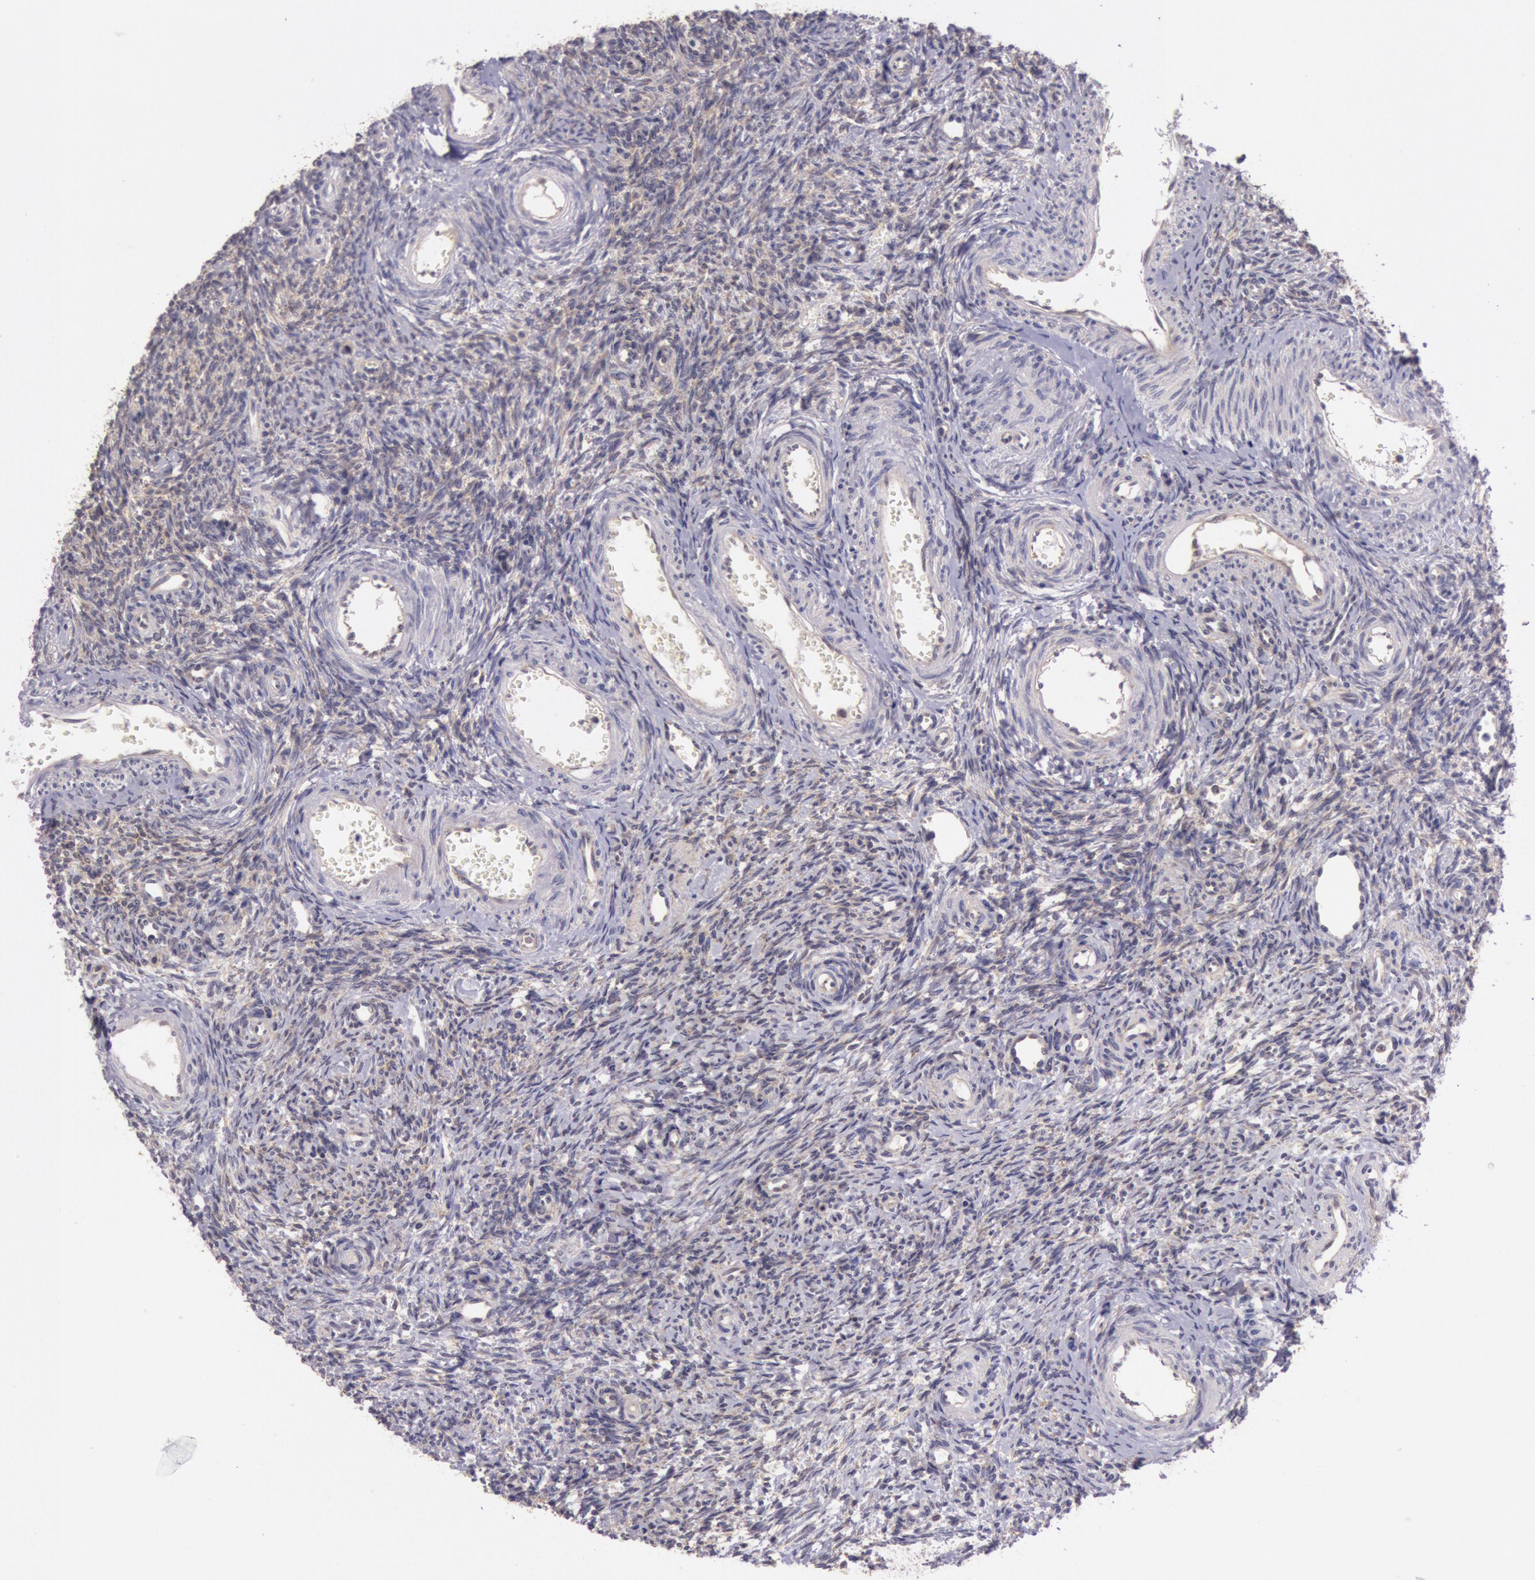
{"staining": {"intensity": "strong", "quantity": ">75%", "location": "cytoplasmic/membranous,nuclear"}, "tissue": "ovary", "cell_type": "Follicle cells", "image_type": "normal", "snomed": [{"axis": "morphology", "description": "Normal tissue, NOS"}, {"axis": "topography", "description": "Ovary"}], "caption": "The immunohistochemical stain highlights strong cytoplasmic/membranous,nuclear positivity in follicle cells of normal ovary. The staining was performed using DAB (3,3'-diaminobenzidine), with brown indicating positive protein expression. Nuclei are stained blue with hematoxylin.", "gene": "CDK16", "patient": {"sex": "female", "age": 39}}